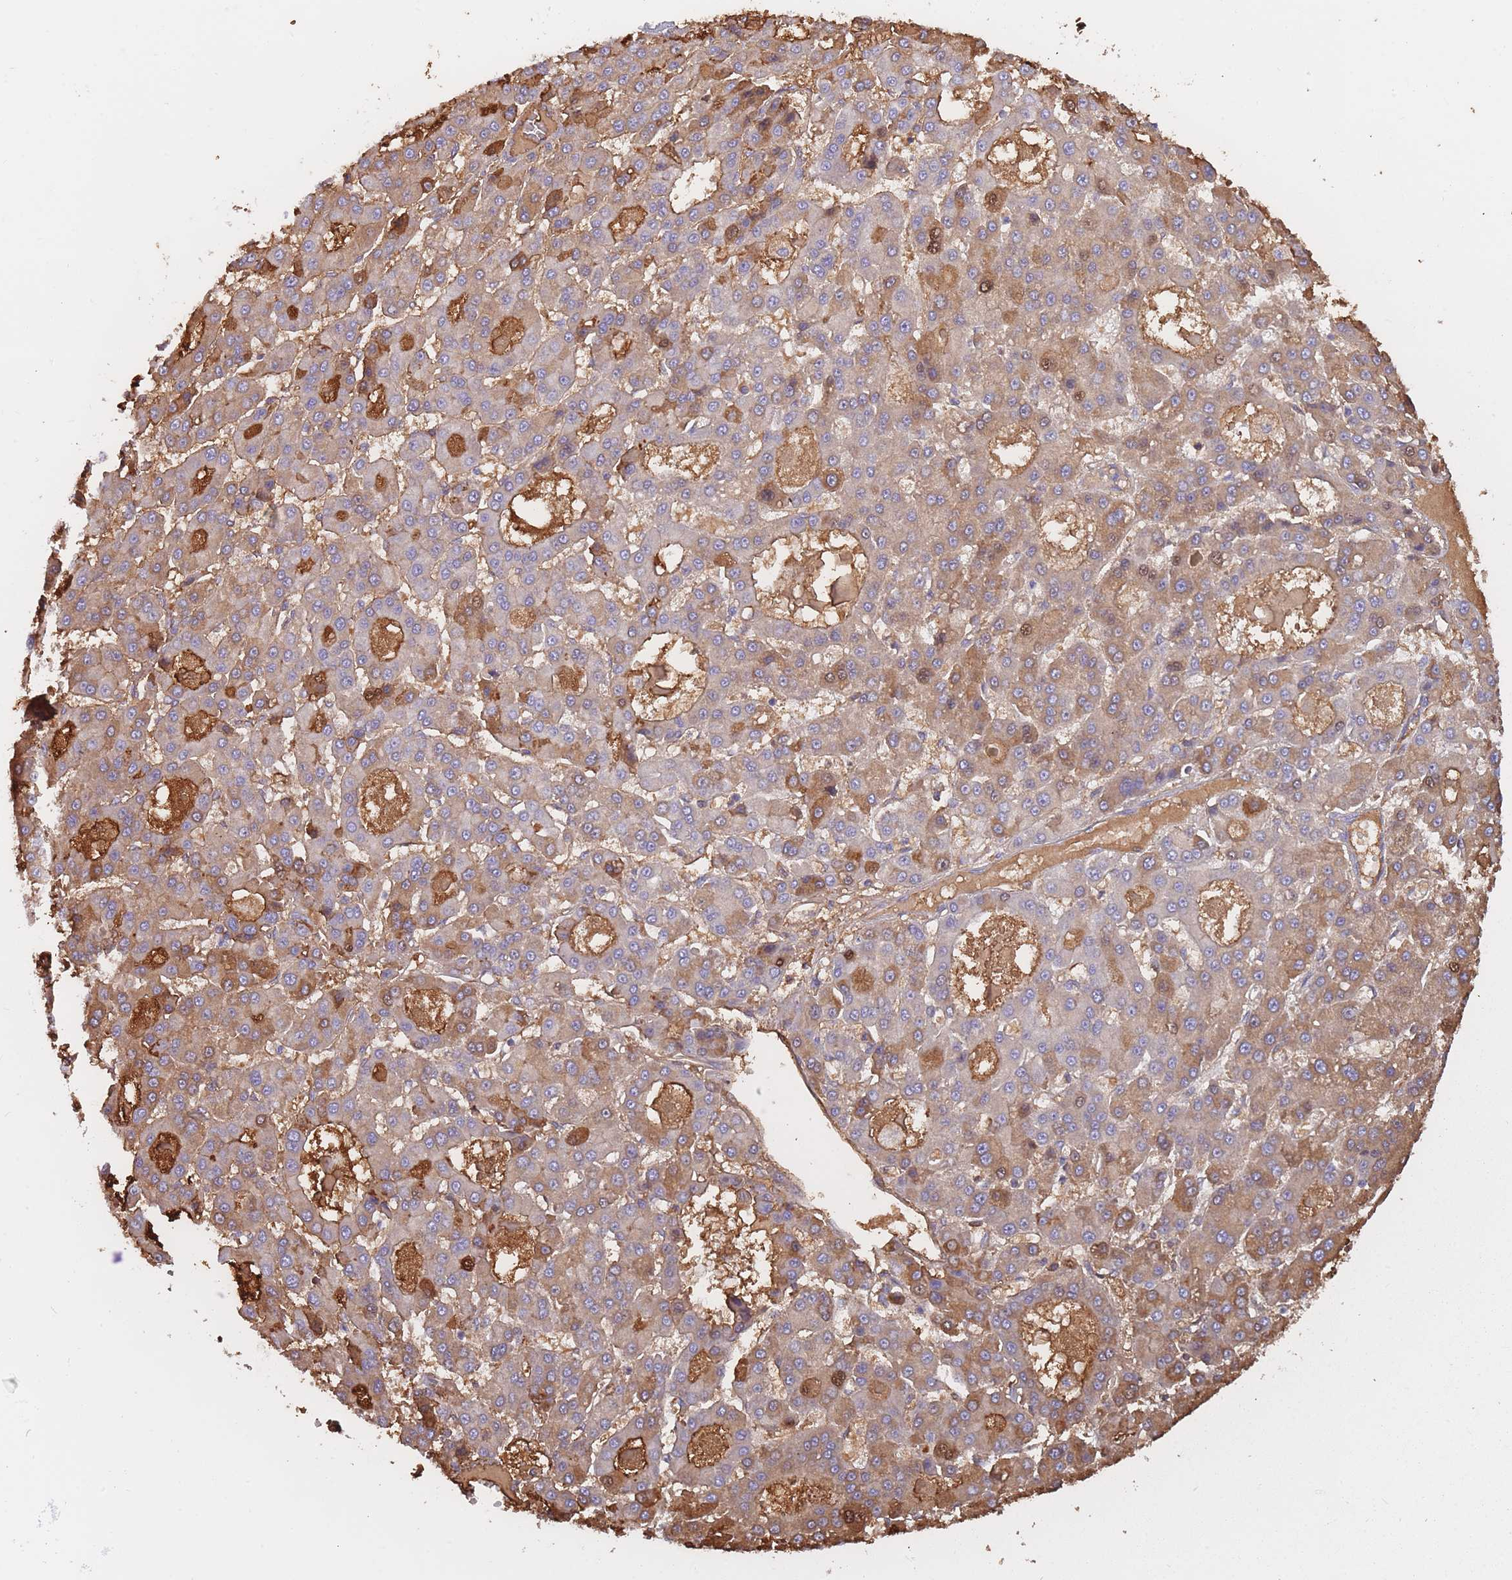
{"staining": {"intensity": "weak", "quantity": "25%-75%", "location": "cytoplasmic/membranous"}, "tissue": "liver cancer", "cell_type": "Tumor cells", "image_type": "cancer", "snomed": [{"axis": "morphology", "description": "Carcinoma, Hepatocellular, NOS"}, {"axis": "topography", "description": "Liver"}], "caption": "IHC histopathology image of neoplastic tissue: liver cancer (hepatocellular carcinoma) stained using IHC demonstrates low levels of weak protein expression localized specifically in the cytoplasmic/membranous of tumor cells, appearing as a cytoplasmic/membranous brown color.", "gene": "KAT2A", "patient": {"sex": "male", "age": 70}}